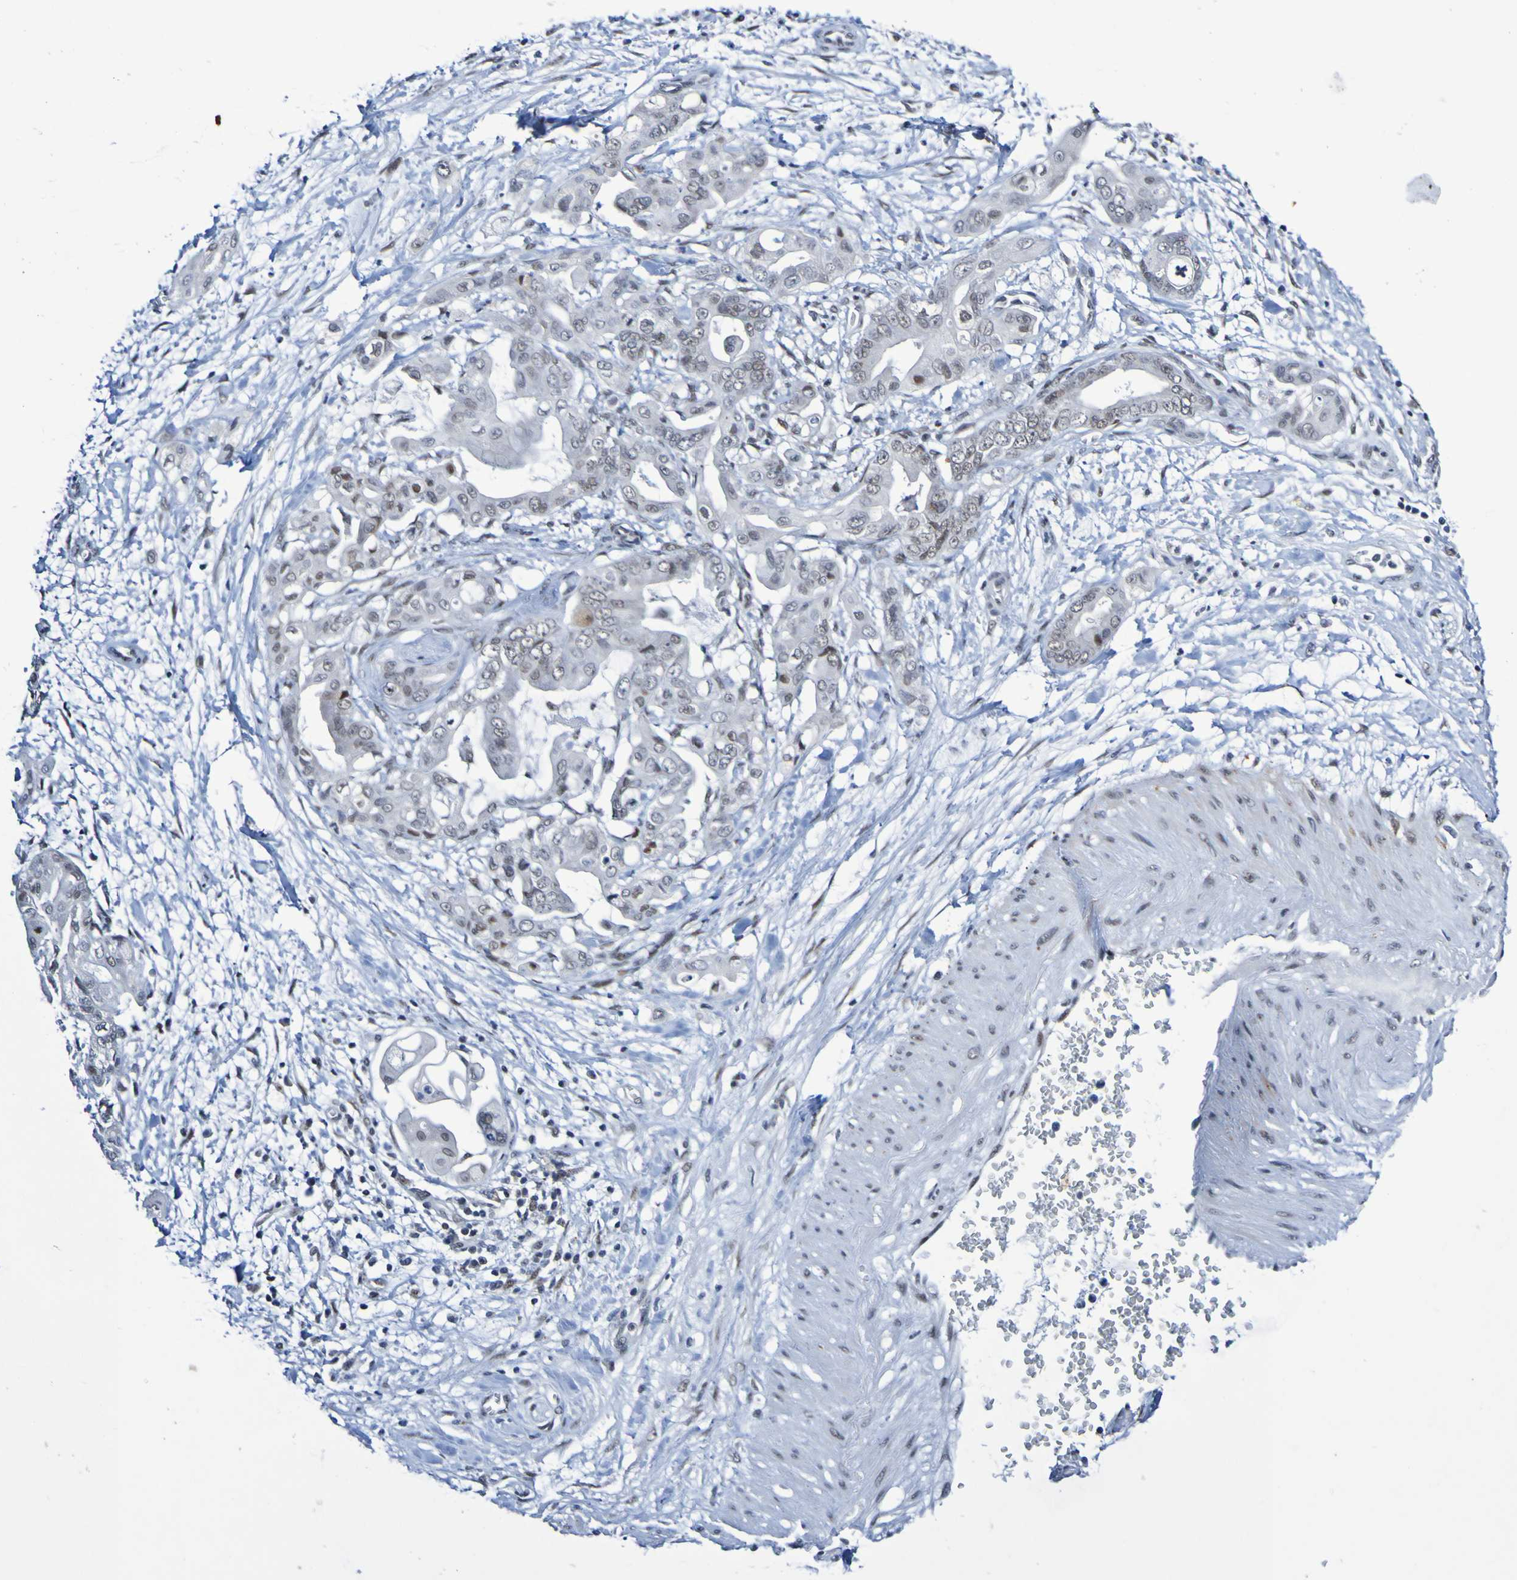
{"staining": {"intensity": "weak", "quantity": "<25%", "location": "nuclear"}, "tissue": "pancreatic cancer", "cell_type": "Tumor cells", "image_type": "cancer", "snomed": [{"axis": "morphology", "description": "Adenocarcinoma, NOS"}, {"axis": "topography", "description": "Pancreas"}], "caption": "A high-resolution image shows immunohistochemistry (IHC) staining of adenocarcinoma (pancreatic), which demonstrates no significant positivity in tumor cells. (Brightfield microscopy of DAB (3,3'-diaminobenzidine) IHC at high magnification).", "gene": "PCGF1", "patient": {"sex": "female", "age": 75}}